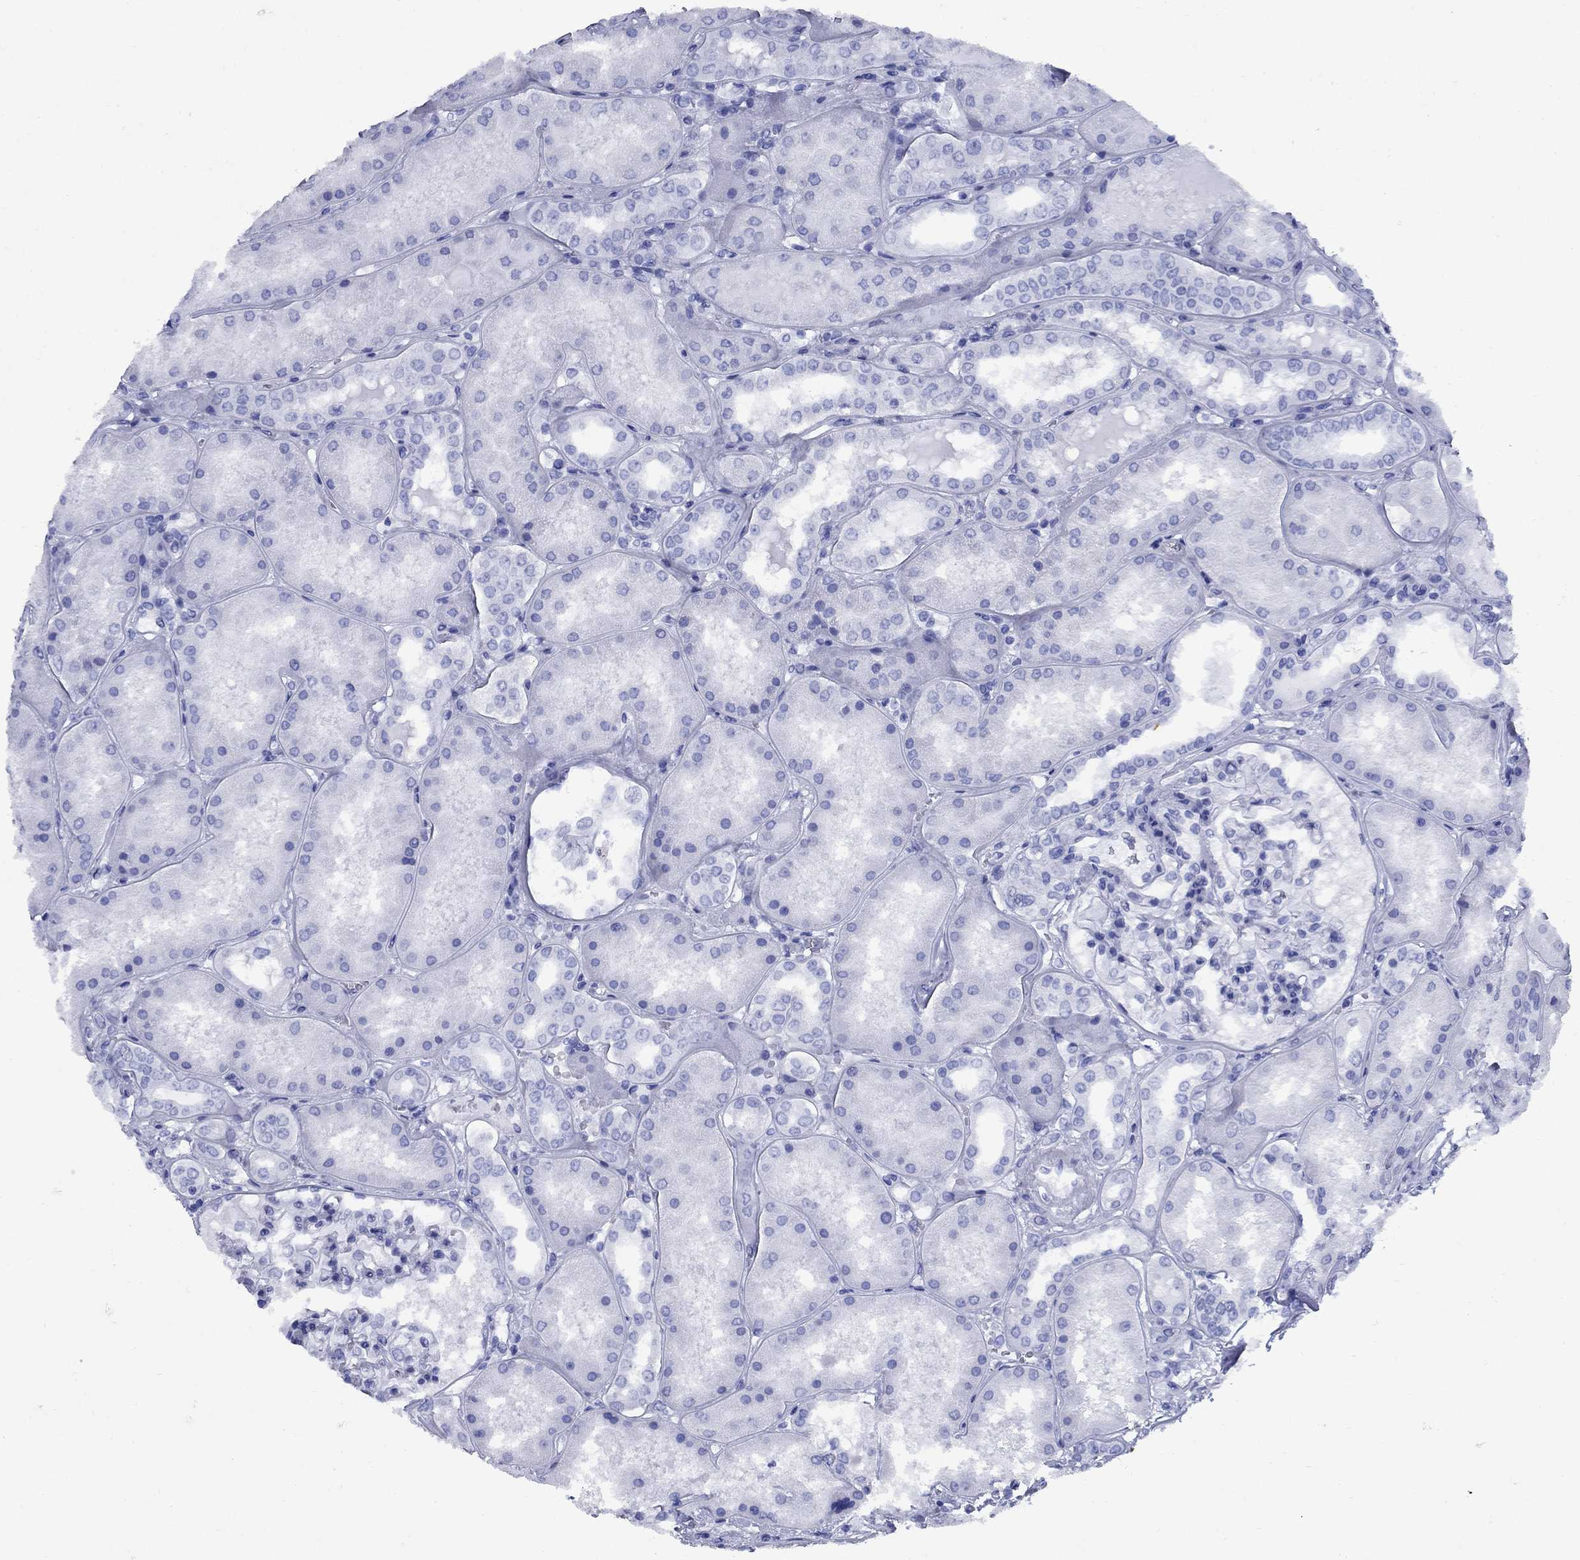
{"staining": {"intensity": "negative", "quantity": "none", "location": "none"}, "tissue": "kidney", "cell_type": "Cells in glomeruli", "image_type": "normal", "snomed": [{"axis": "morphology", "description": "Normal tissue, NOS"}, {"axis": "topography", "description": "Kidney"}], "caption": "Immunohistochemistry of benign human kidney reveals no staining in cells in glomeruli.", "gene": "CD1A", "patient": {"sex": "female", "age": 56}}